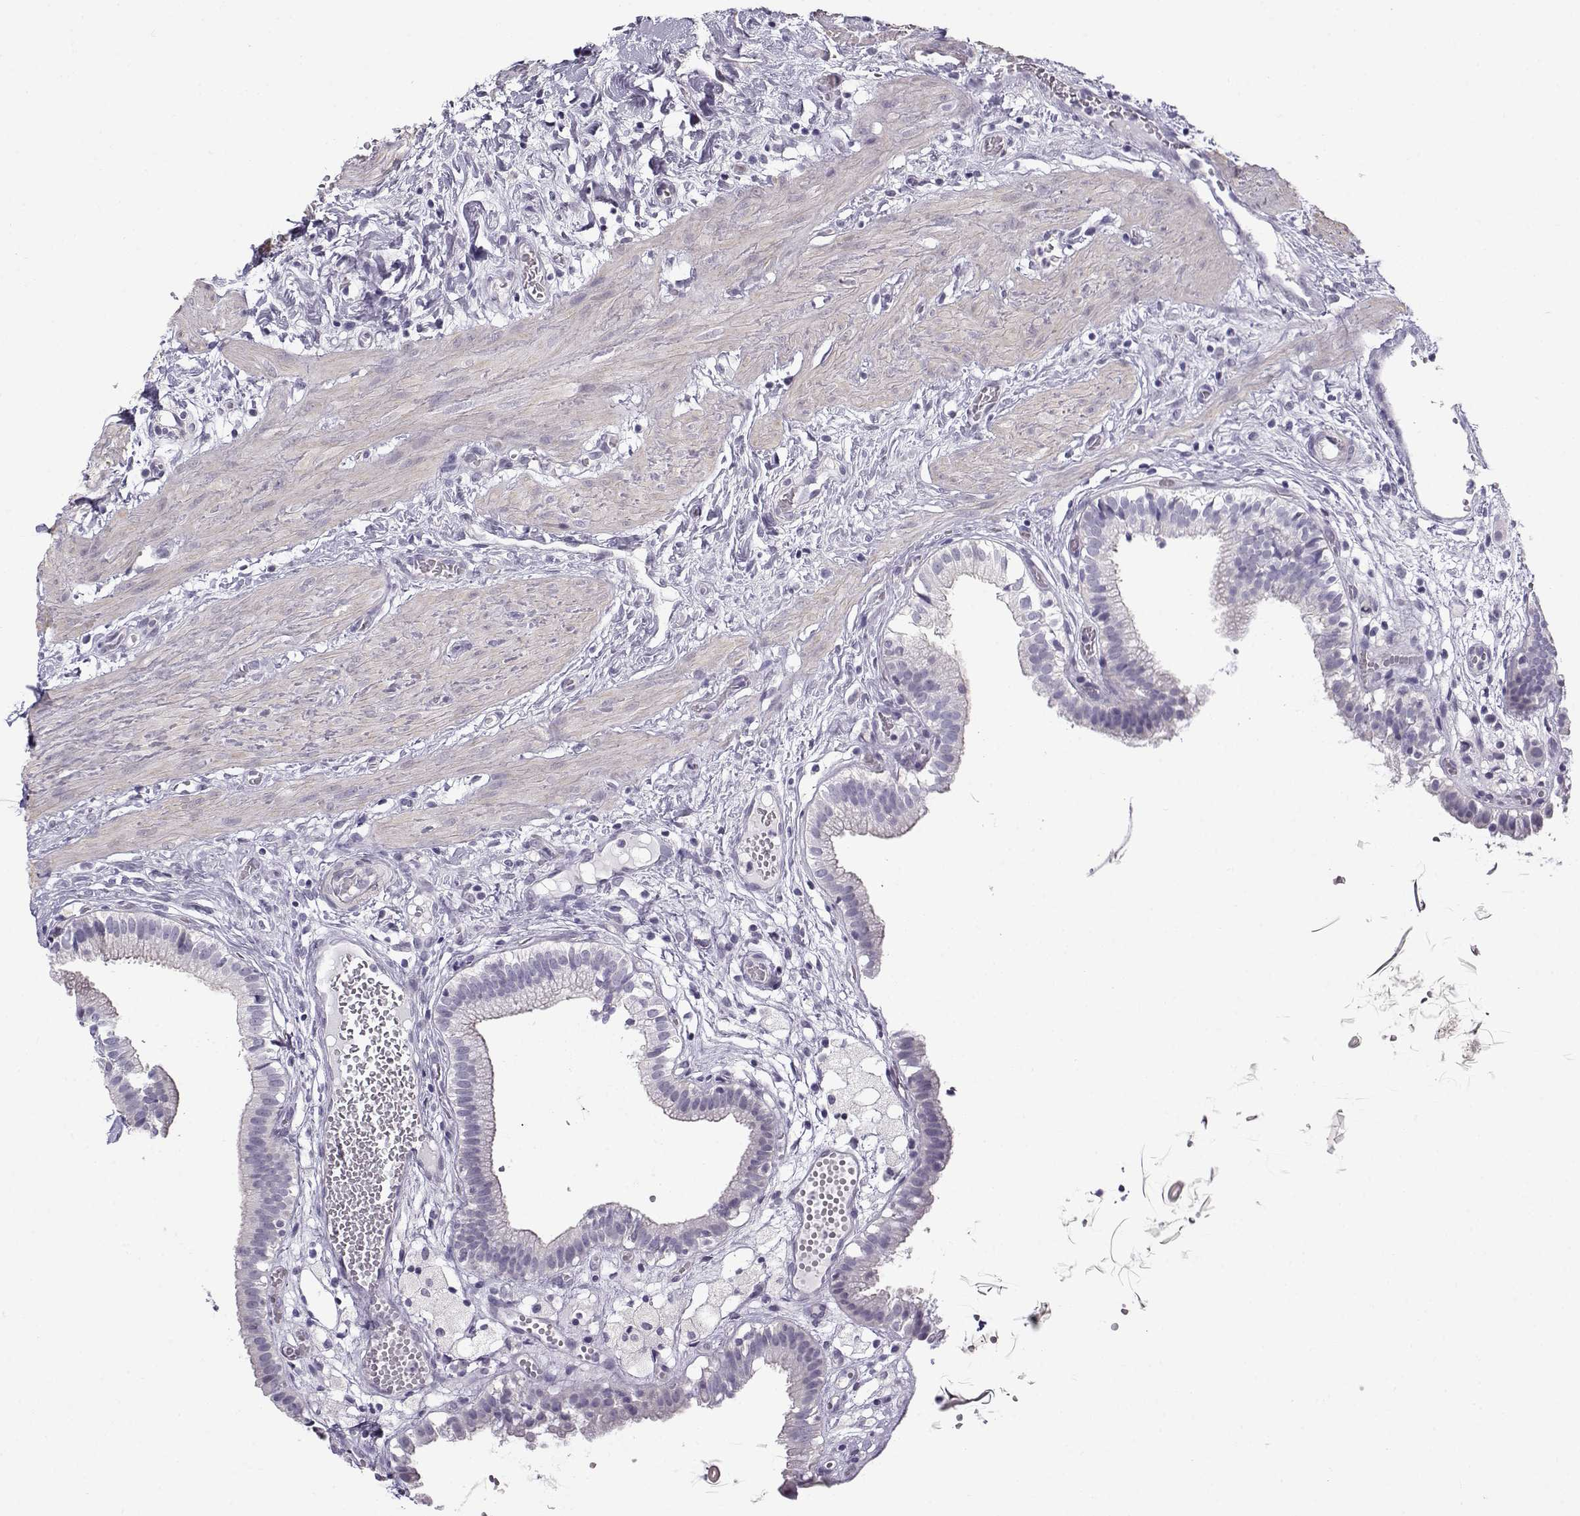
{"staining": {"intensity": "negative", "quantity": "none", "location": "none"}, "tissue": "gallbladder", "cell_type": "Glandular cells", "image_type": "normal", "snomed": [{"axis": "morphology", "description": "Normal tissue, NOS"}, {"axis": "topography", "description": "Gallbladder"}], "caption": "A high-resolution image shows immunohistochemistry (IHC) staining of unremarkable gallbladder, which exhibits no significant positivity in glandular cells.", "gene": "TEX55", "patient": {"sex": "female", "age": 24}}